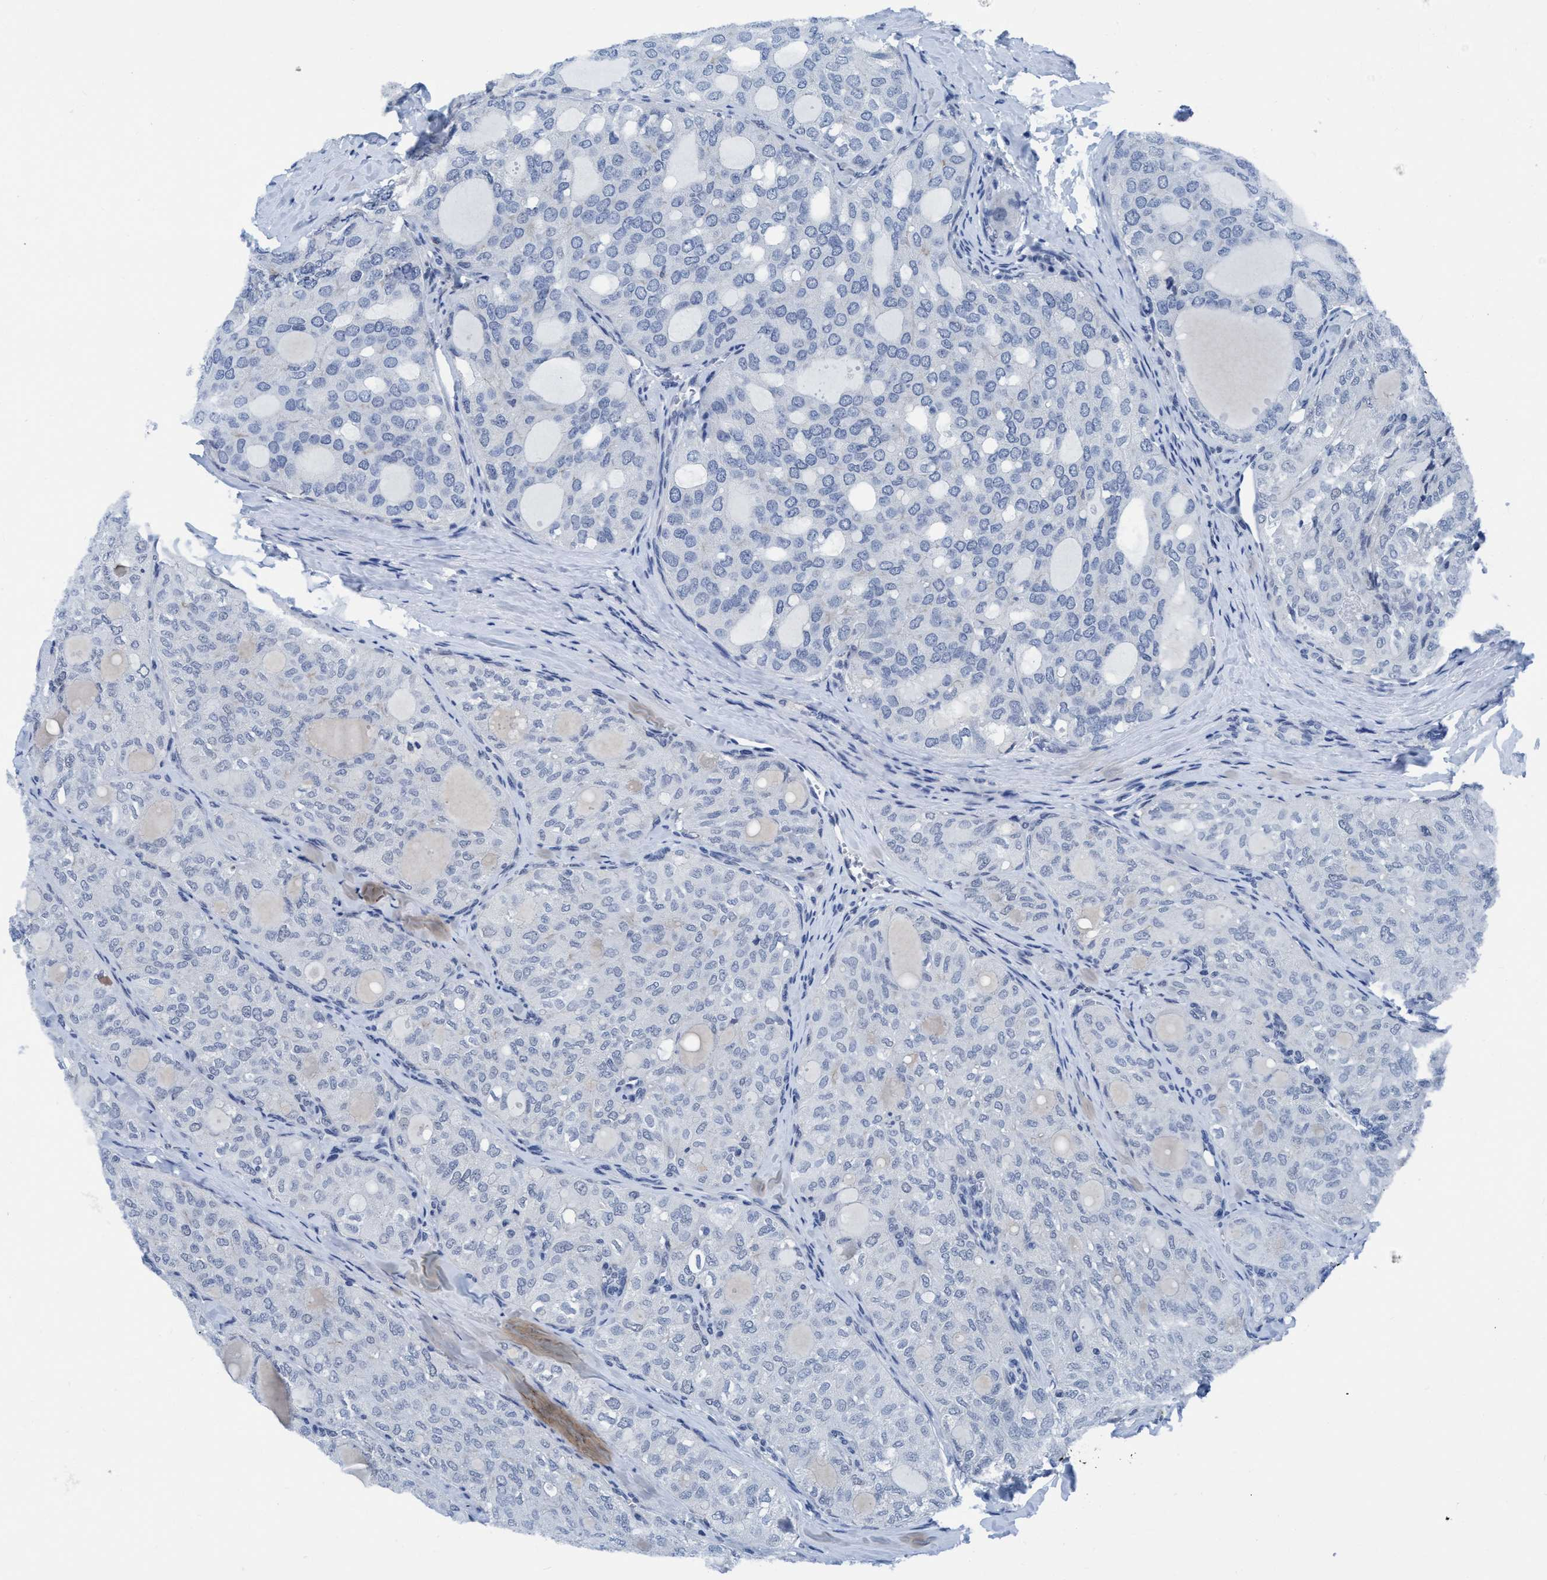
{"staining": {"intensity": "negative", "quantity": "none", "location": "none"}, "tissue": "thyroid cancer", "cell_type": "Tumor cells", "image_type": "cancer", "snomed": [{"axis": "morphology", "description": "Follicular adenoma carcinoma, NOS"}, {"axis": "topography", "description": "Thyroid gland"}], "caption": "Human thyroid follicular adenoma carcinoma stained for a protein using immunohistochemistry displays no staining in tumor cells.", "gene": "DNAI1", "patient": {"sex": "male", "age": 75}}